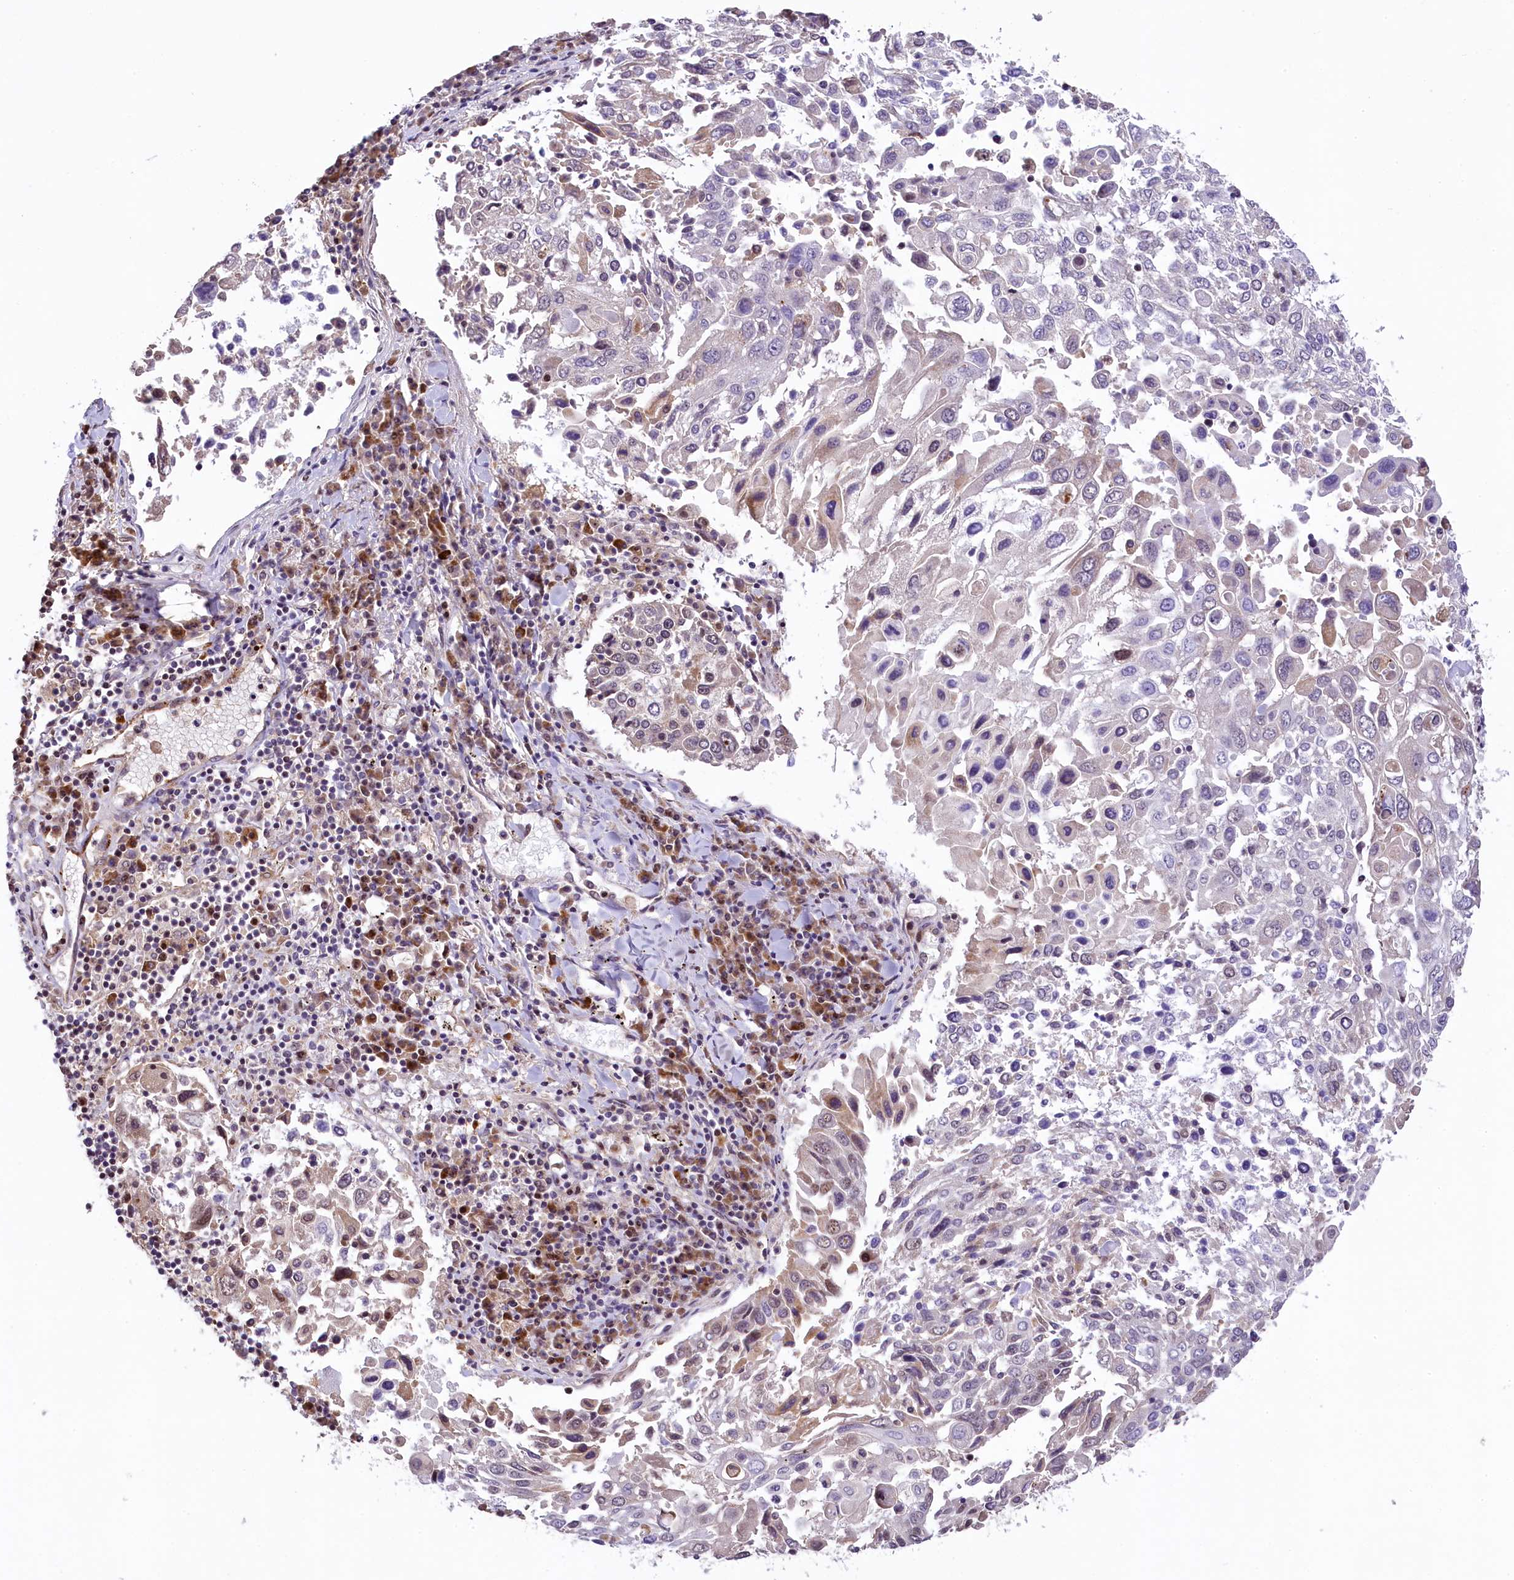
{"staining": {"intensity": "weak", "quantity": "<25%", "location": "nuclear"}, "tissue": "lung cancer", "cell_type": "Tumor cells", "image_type": "cancer", "snomed": [{"axis": "morphology", "description": "Squamous cell carcinoma, NOS"}, {"axis": "topography", "description": "Lung"}], "caption": "Lung squamous cell carcinoma was stained to show a protein in brown. There is no significant staining in tumor cells.", "gene": "RBBP8", "patient": {"sex": "male", "age": 65}}